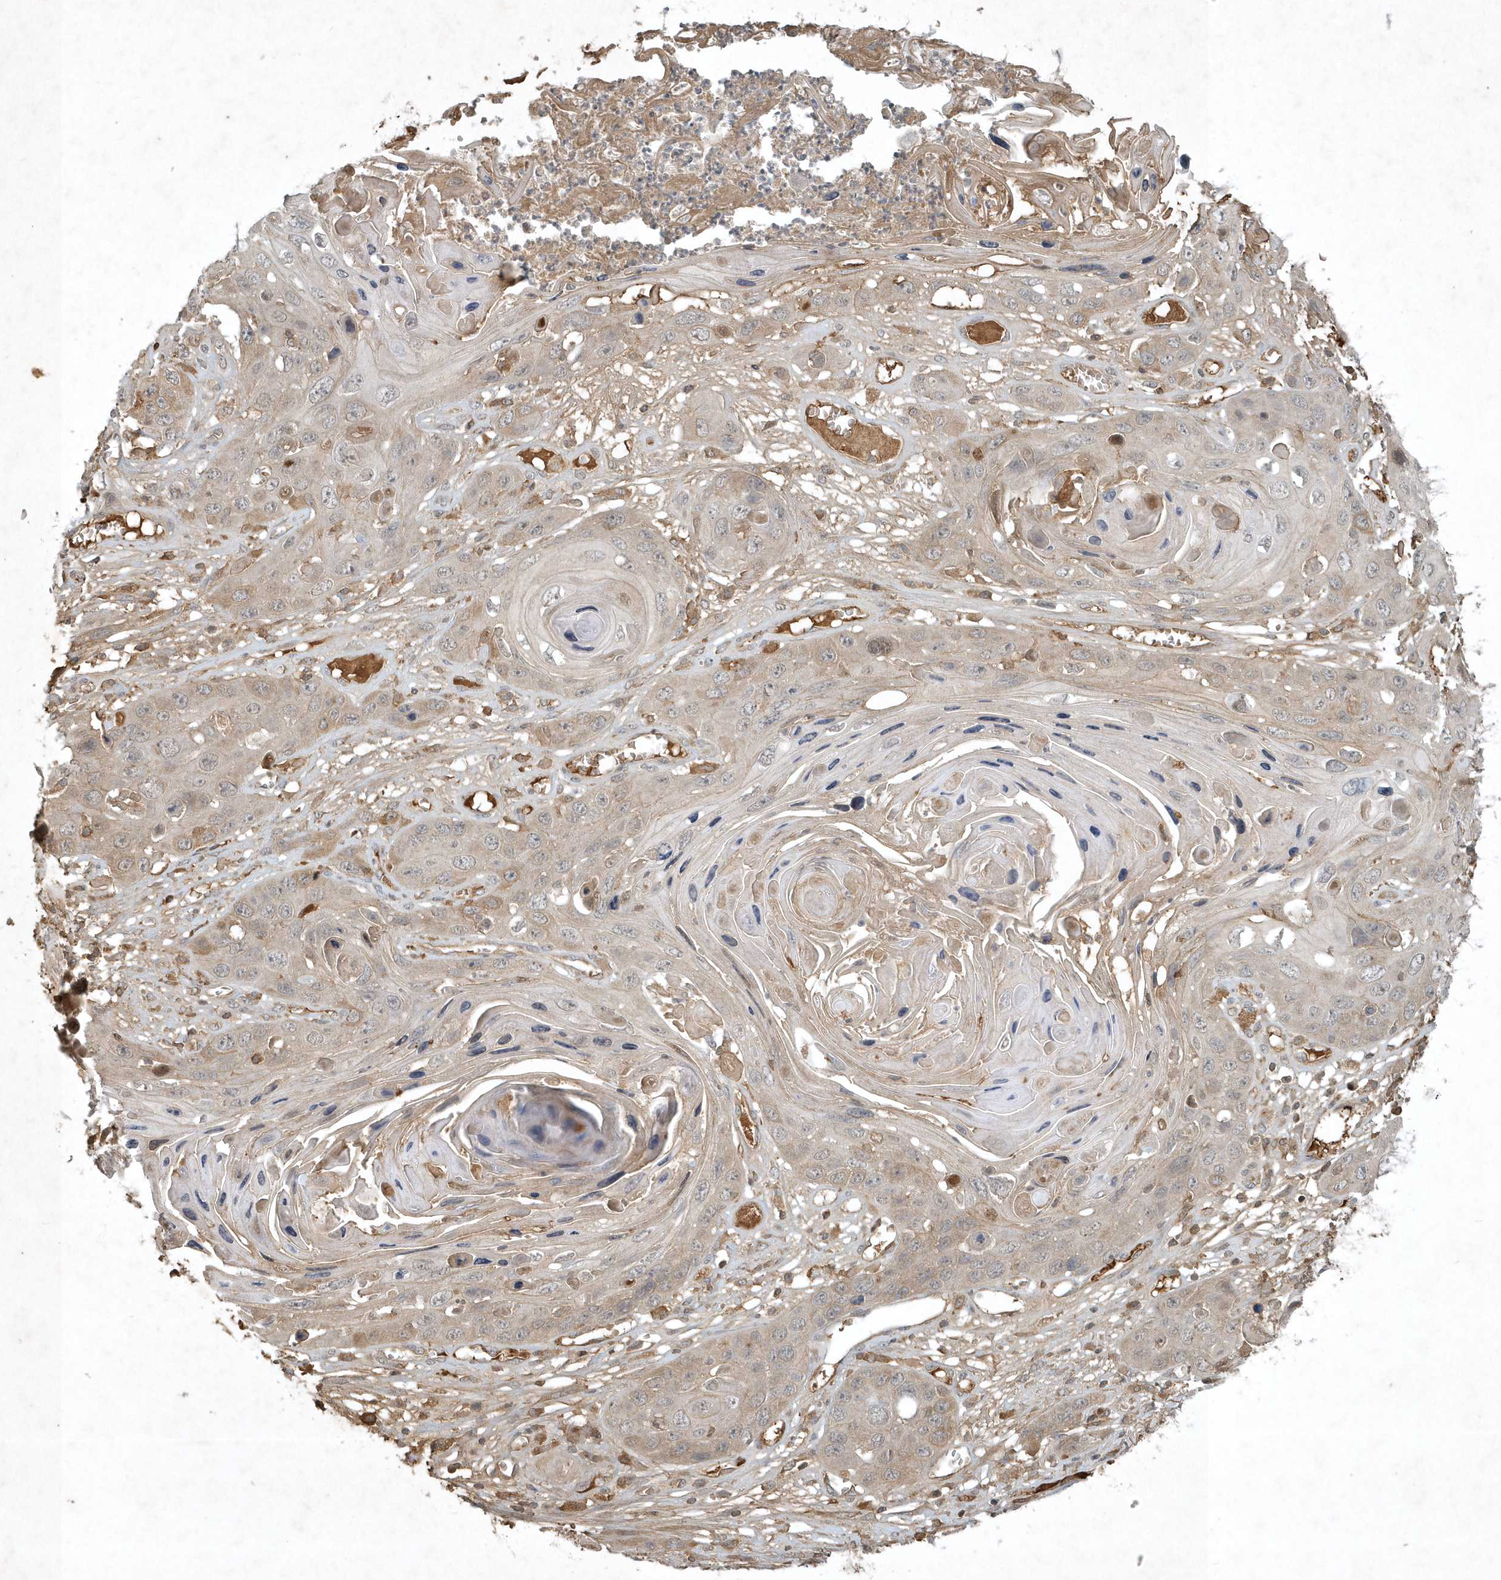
{"staining": {"intensity": "weak", "quantity": "25%-75%", "location": "cytoplasmic/membranous"}, "tissue": "skin cancer", "cell_type": "Tumor cells", "image_type": "cancer", "snomed": [{"axis": "morphology", "description": "Squamous cell carcinoma, NOS"}, {"axis": "topography", "description": "Skin"}], "caption": "This histopathology image exhibits IHC staining of skin cancer, with low weak cytoplasmic/membranous positivity in about 25%-75% of tumor cells.", "gene": "TNFAIP6", "patient": {"sex": "male", "age": 55}}